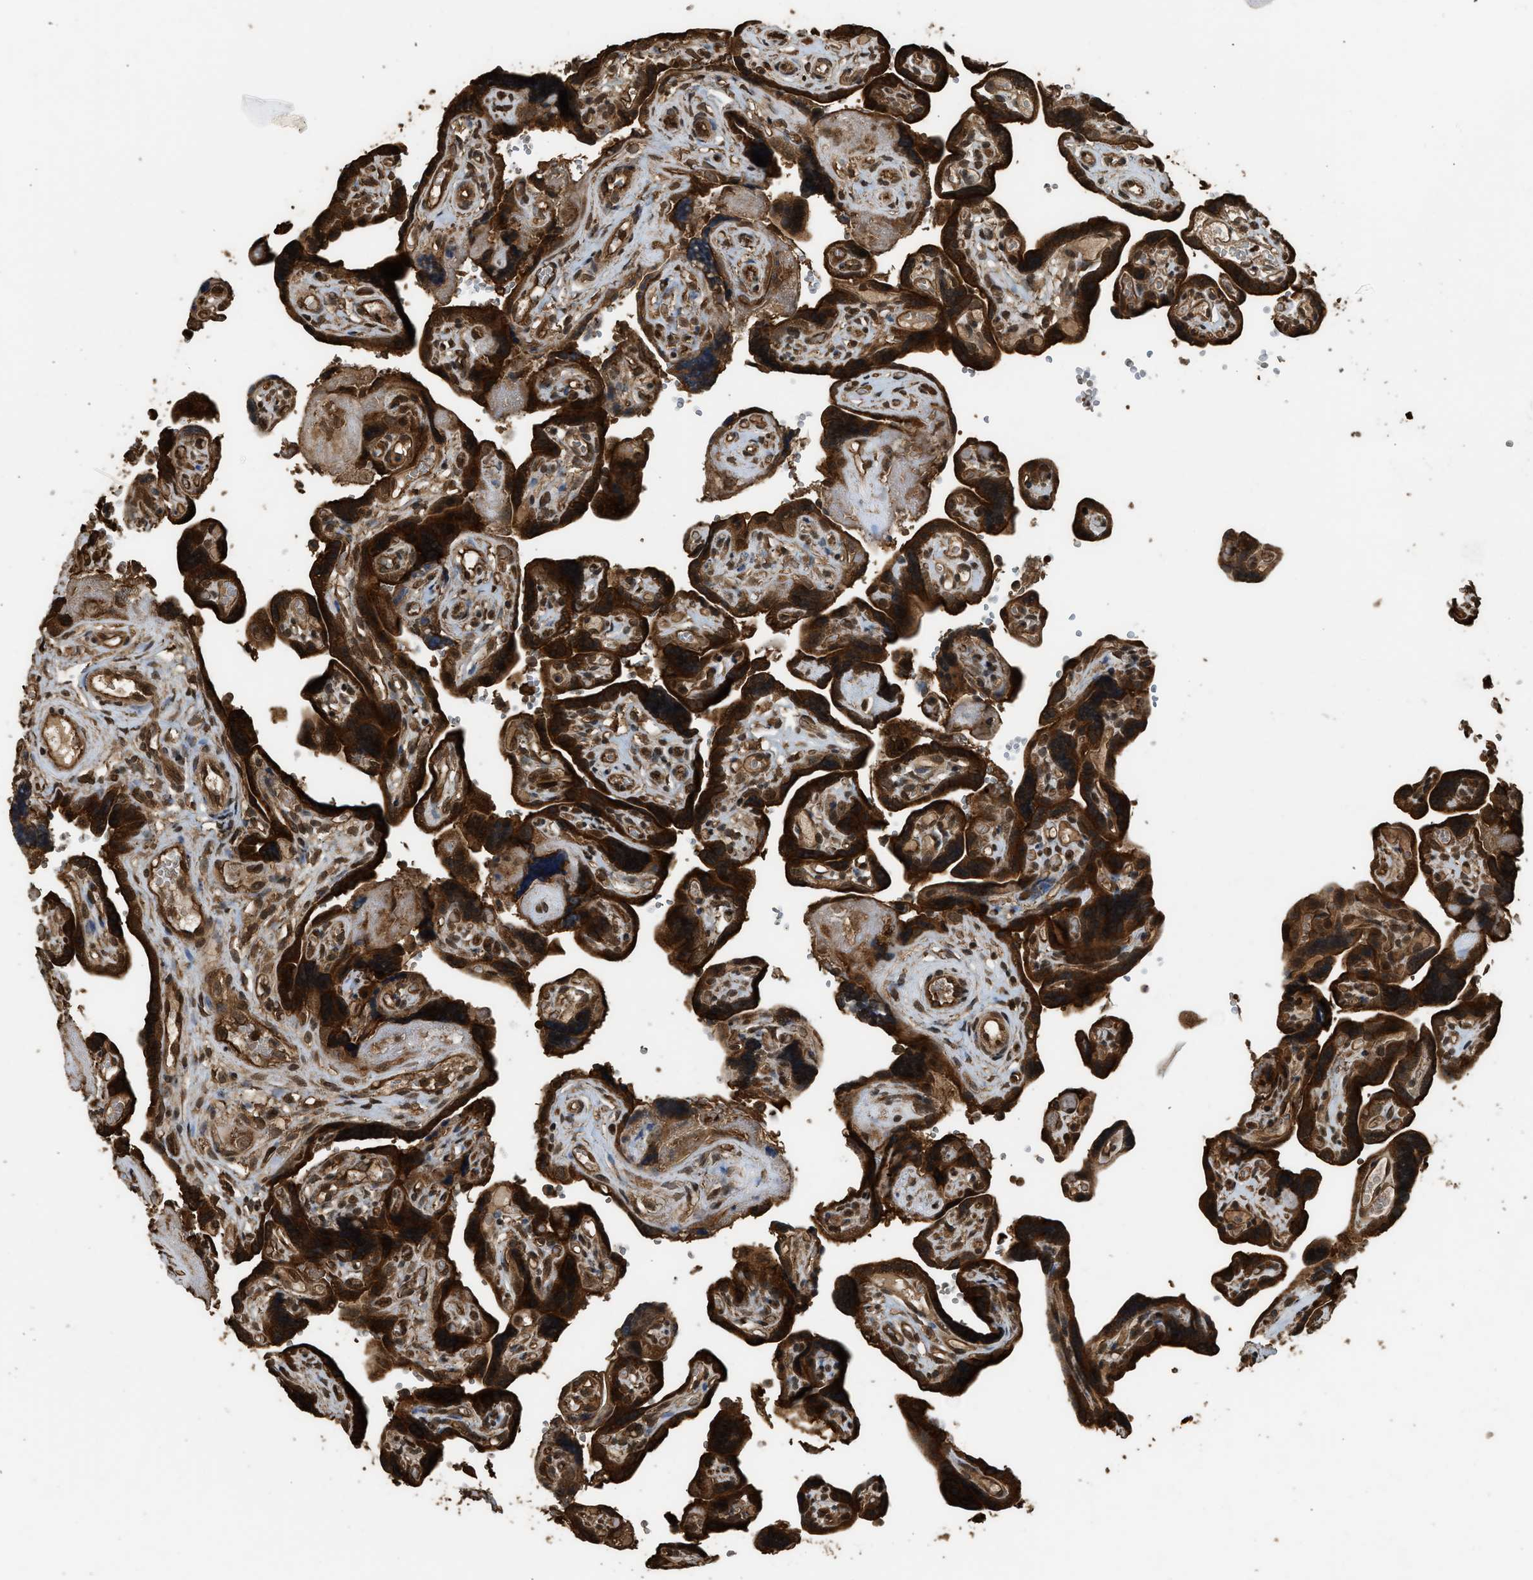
{"staining": {"intensity": "moderate", "quantity": ">75%", "location": "cytoplasmic/membranous,nuclear"}, "tissue": "placenta", "cell_type": "Decidual cells", "image_type": "normal", "snomed": [{"axis": "morphology", "description": "Normal tissue, NOS"}, {"axis": "topography", "description": "Placenta"}], "caption": "Placenta stained with DAB (3,3'-diaminobenzidine) immunohistochemistry exhibits medium levels of moderate cytoplasmic/membranous,nuclear expression in about >75% of decidual cells. Immunohistochemistry stains the protein in brown and the nuclei are stained blue.", "gene": "MYBL2", "patient": {"sex": "female", "age": 30}}